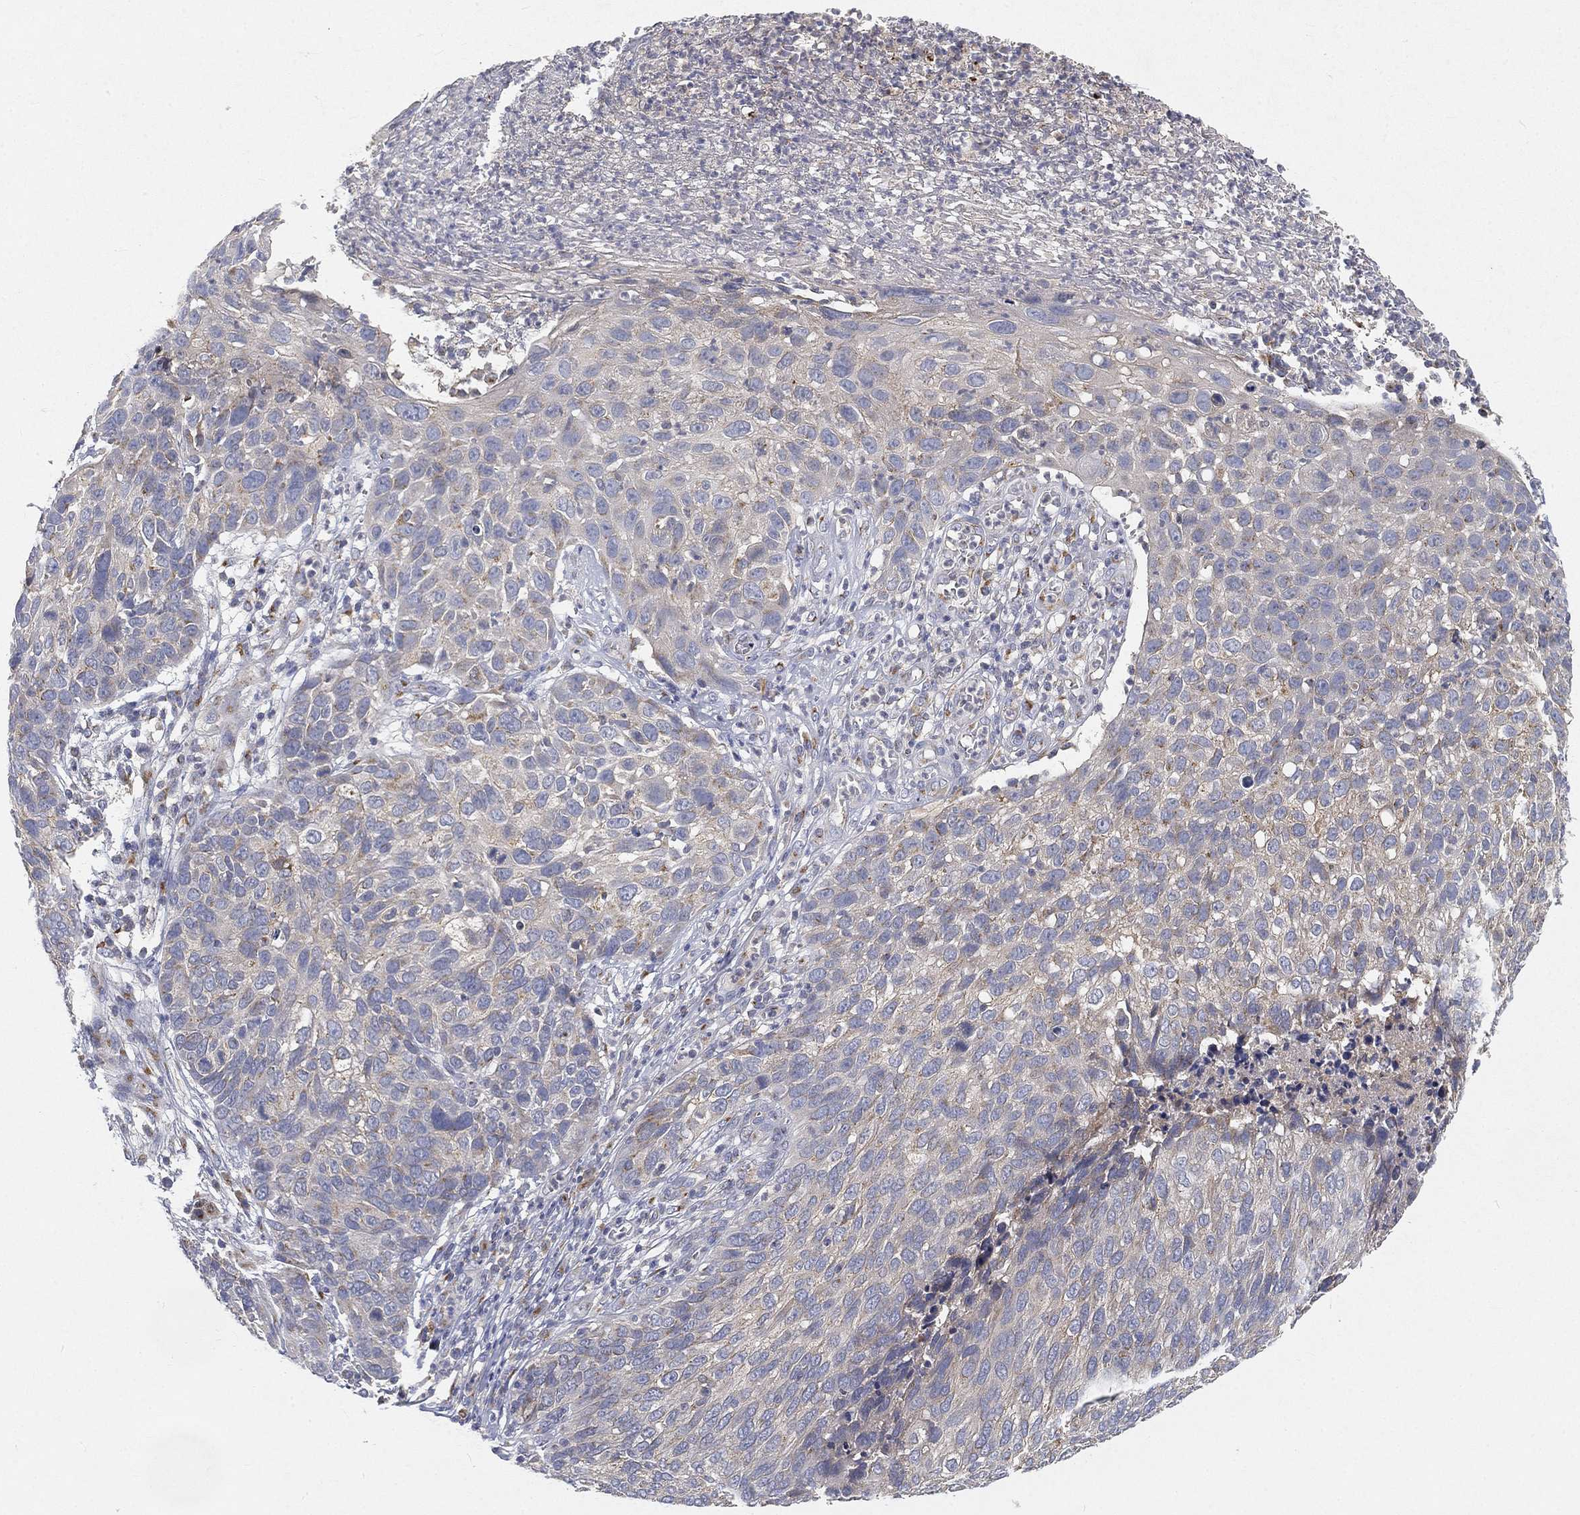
{"staining": {"intensity": "negative", "quantity": "none", "location": "none"}, "tissue": "skin cancer", "cell_type": "Tumor cells", "image_type": "cancer", "snomed": [{"axis": "morphology", "description": "Squamous cell carcinoma, NOS"}, {"axis": "topography", "description": "Skin"}], "caption": "Immunohistochemical staining of human skin squamous cell carcinoma demonstrates no significant positivity in tumor cells. The staining is performed using DAB (3,3'-diaminobenzidine) brown chromogen with nuclei counter-stained in using hematoxylin.", "gene": "CTSL", "patient": {"sex": "male", "age": 92}}